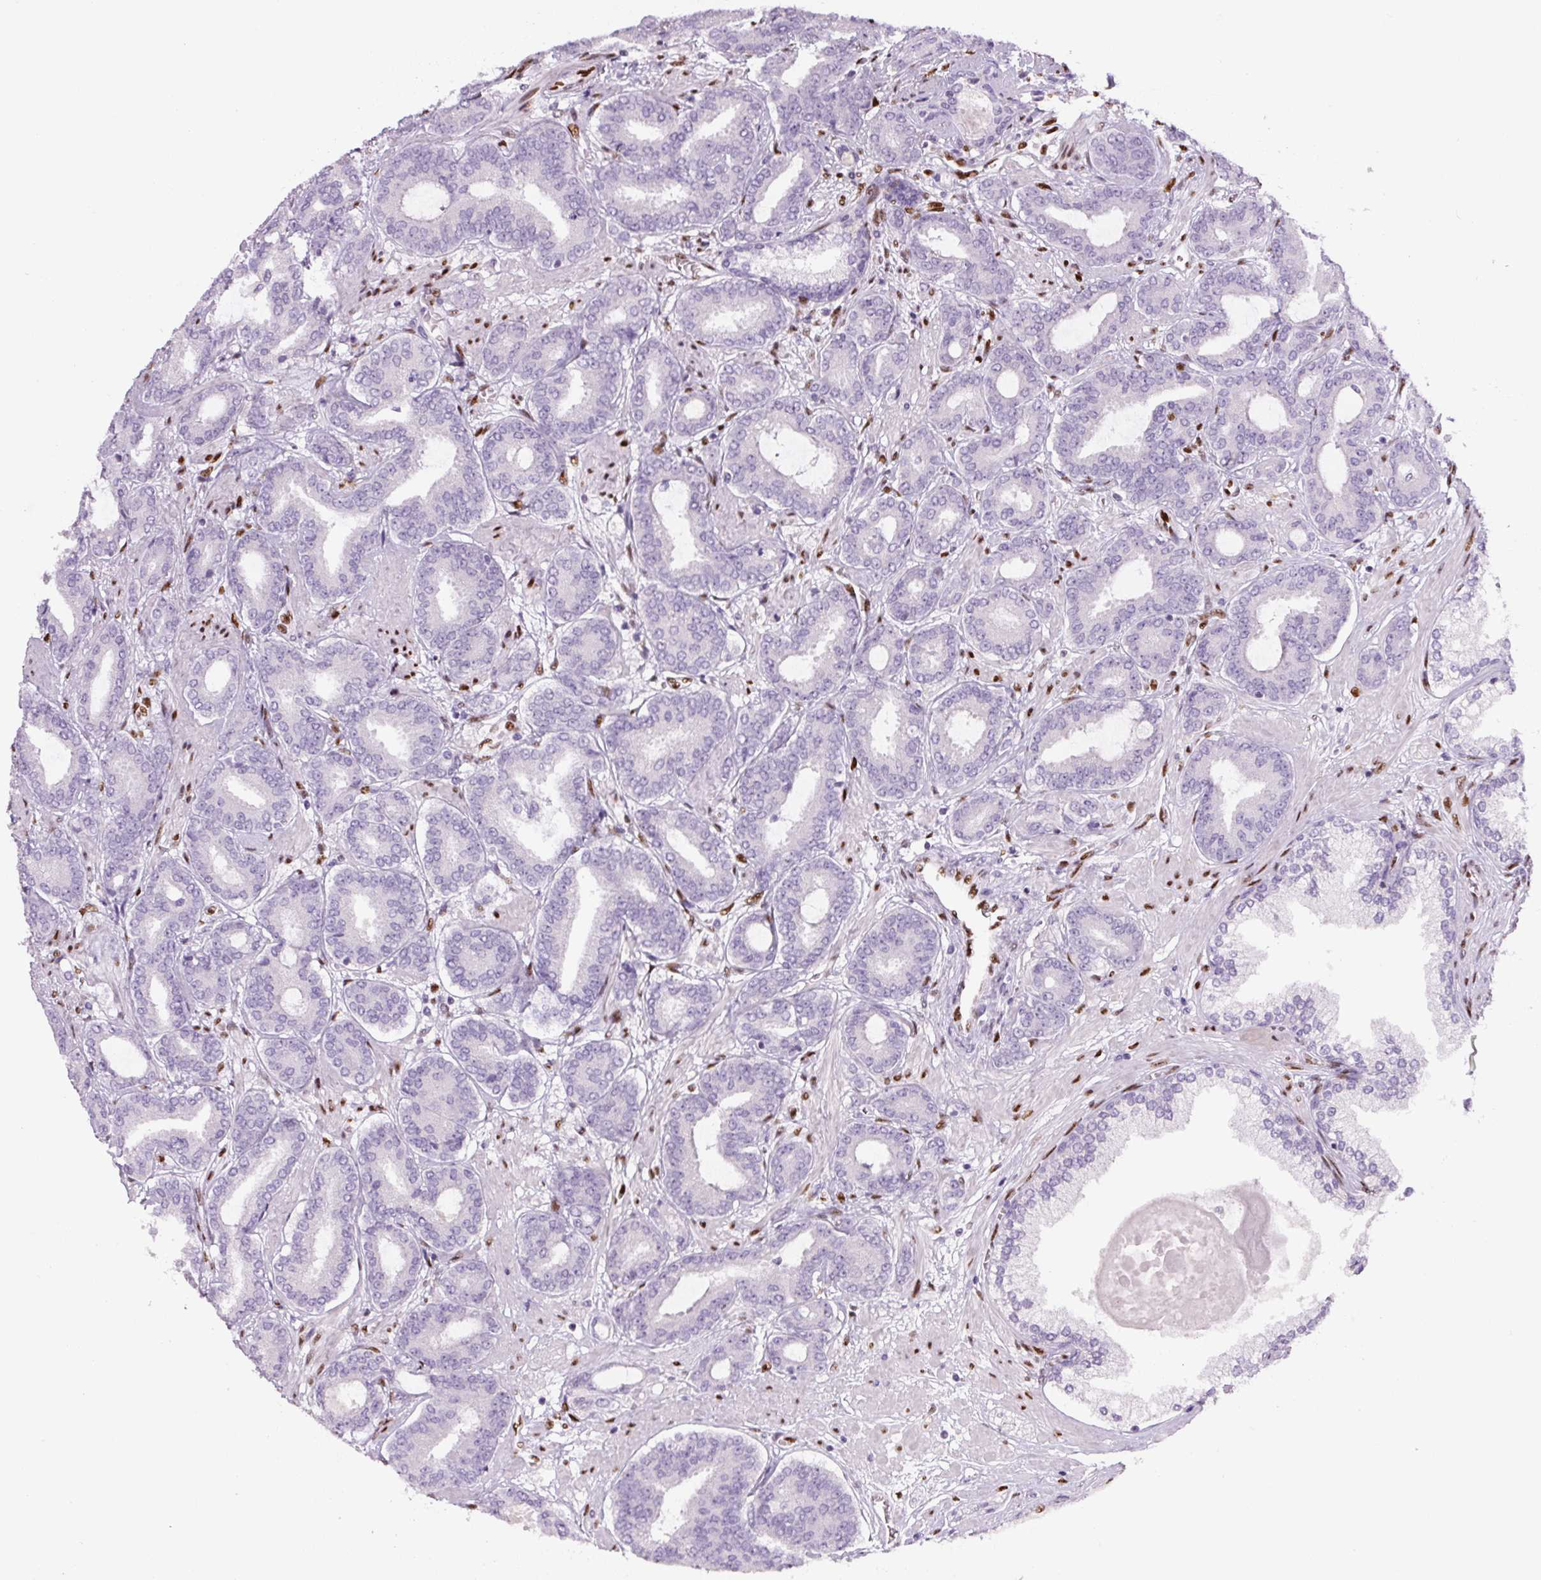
{"staining": {"intensity": "negative", "quantity": "none", "location": "none"}, "tissue": "prostate cancer", "cell_type": "Tumor cells", "image_type": "cancer", "snomed": [{"axis": "morphology", "description": "Adenocarcinoma, Low grade"}, {"axis": "topography", "description": "Prostate and seminal vesicle, NOS"}], "caption": "This is a photomicrograph of IHC staining of prostate cancer, which shows no positivity in tumor cells.", "gene": "ZEB1", "patient": {"sex": "male", "age": 61}}